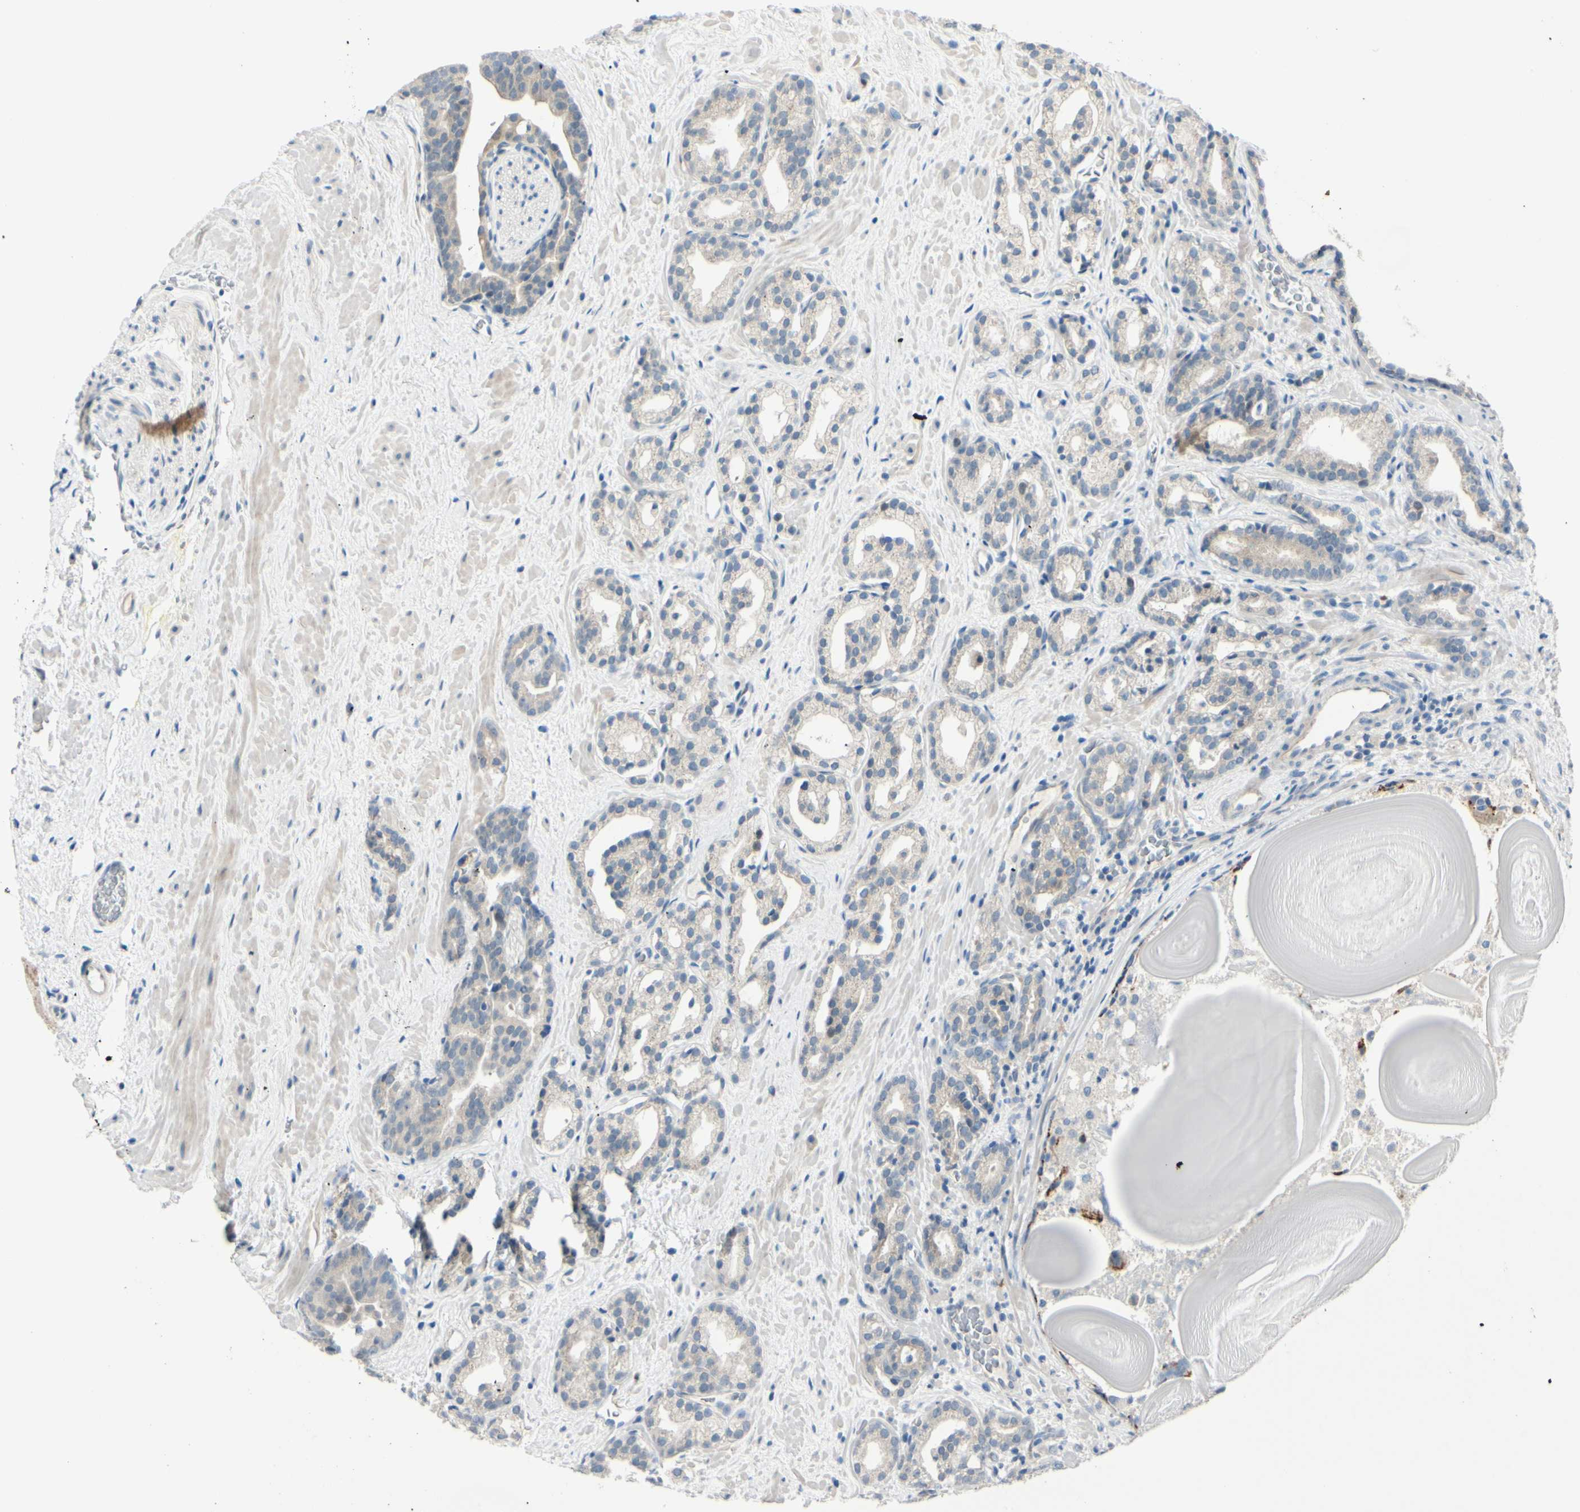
{"staining": {"intensity": "weak", "quantity": "25%-75%", "location": "cytoplasmic/membranous"}, "tissue": "prostate cancer", "cell_type": "Tumor cells", "image_type": "cancer", "snomed": [{"axis": "morphology", "description": "Adenocarcinoma, Low grade"}, {"axis": "topography", "description": "Prostate"}], "caption": "The histopathology image shows immunohistochemical staining of prostate cancer (low-grade adenocarcinoma). There is weak cytoplasmic/membranous positivity is appreciated in about 25%-75% of tumor cells.", "gene": "GALNT5", "patient": {"sex": "male", "age": 63}}